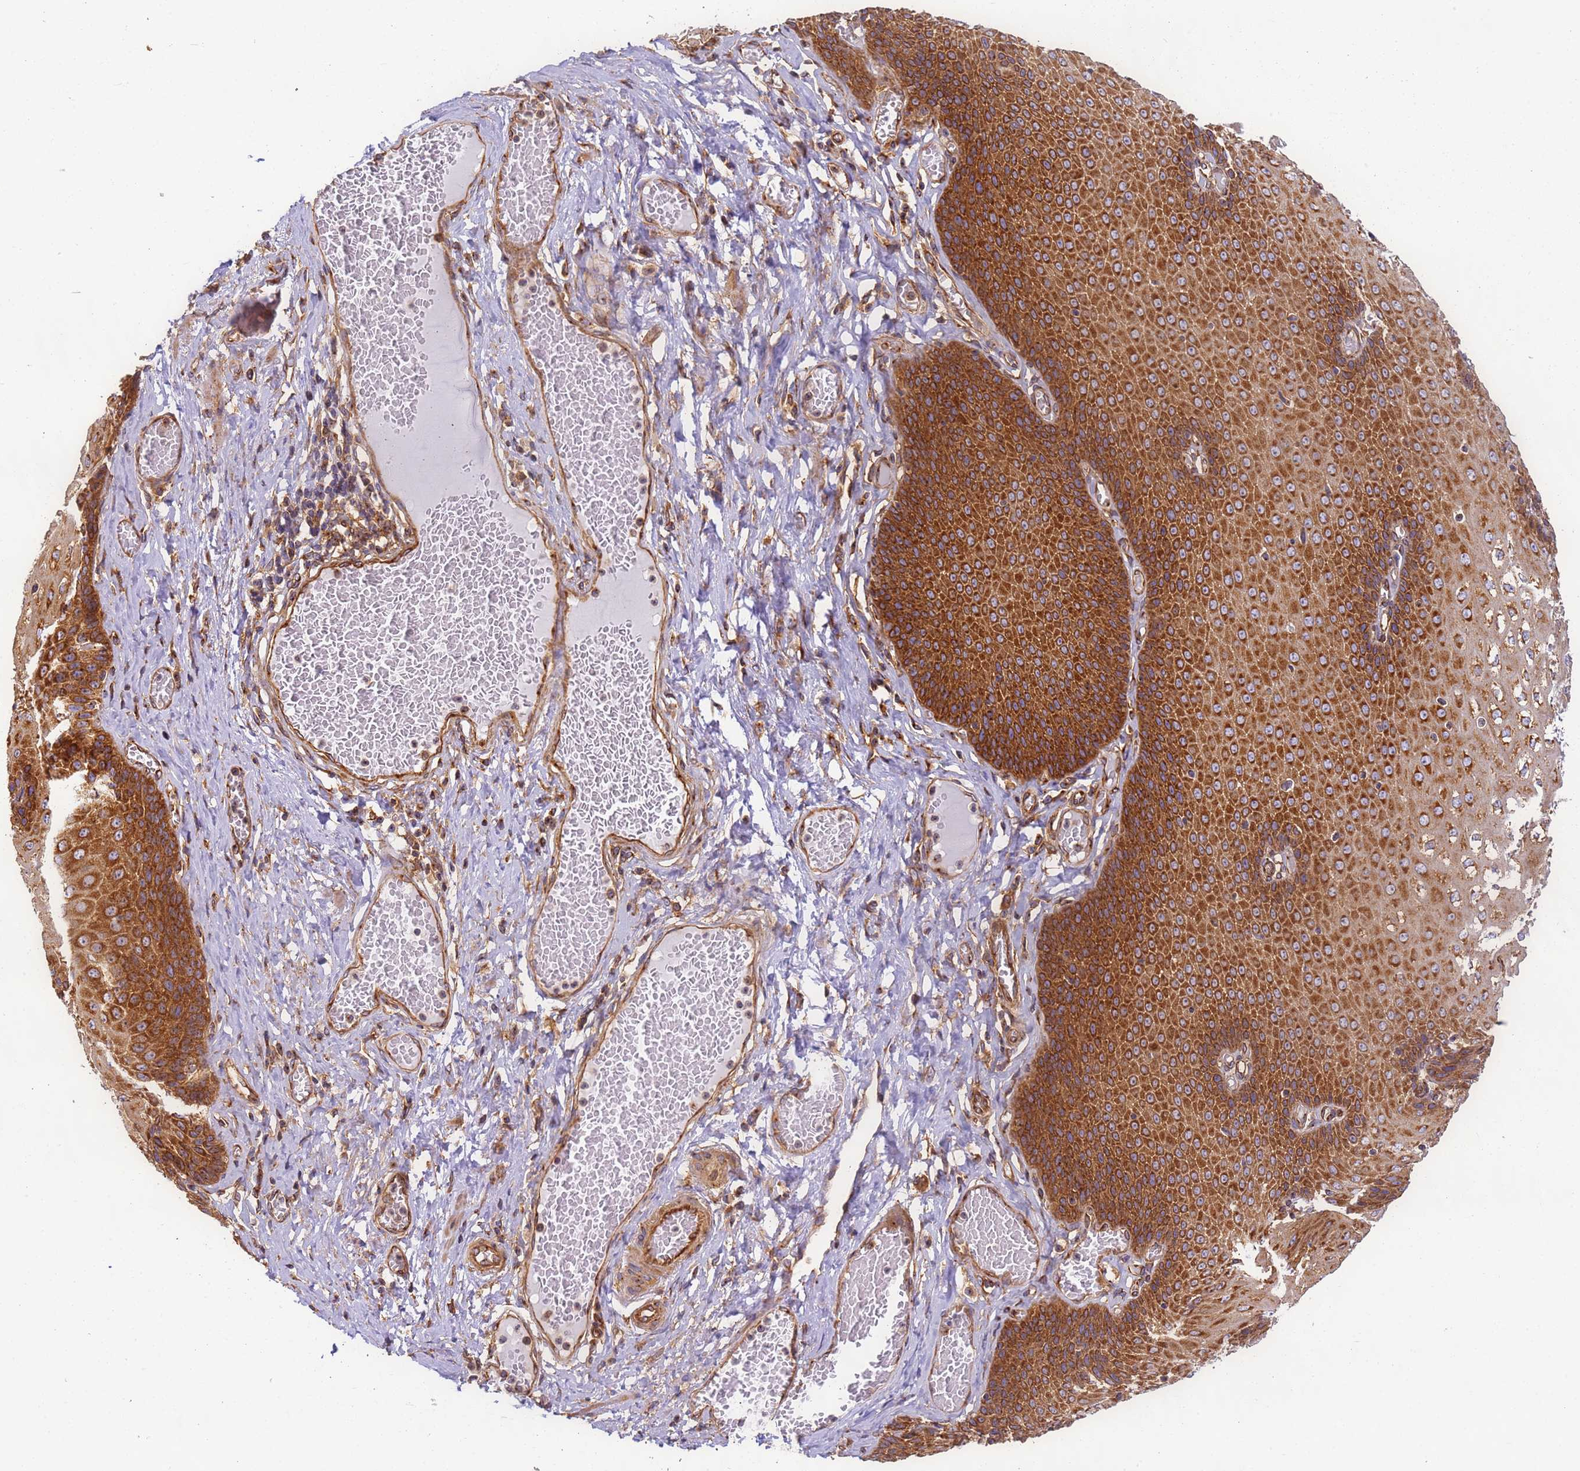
{"staining": {"intensity": "strong", "quantity": ">75%", "location": "cytoplasmic/membranous"}, "tissue": "esophagus", "cell_type": "Squamous epithelial cells", "image_type": "normal", "snomed": [{"axis": "morphology", "description": "Normal tissue, NOS"}, {"axis": "topography", "description": "Esophagus"}], "caption": "Esophagus stained with immunohistochemistry (IHC) shows strong cytoplasmic/membranous staining in approximately >75% of squamous epithelial cells. The staining was performed using DAB (3,3'-diaminobenzidine), with brown indicating positive protein expression. Nuclei are stained blue with hematoxylin.", "gene": "DYNC1I2", "patient": {"sex": "male", "age": 60}}